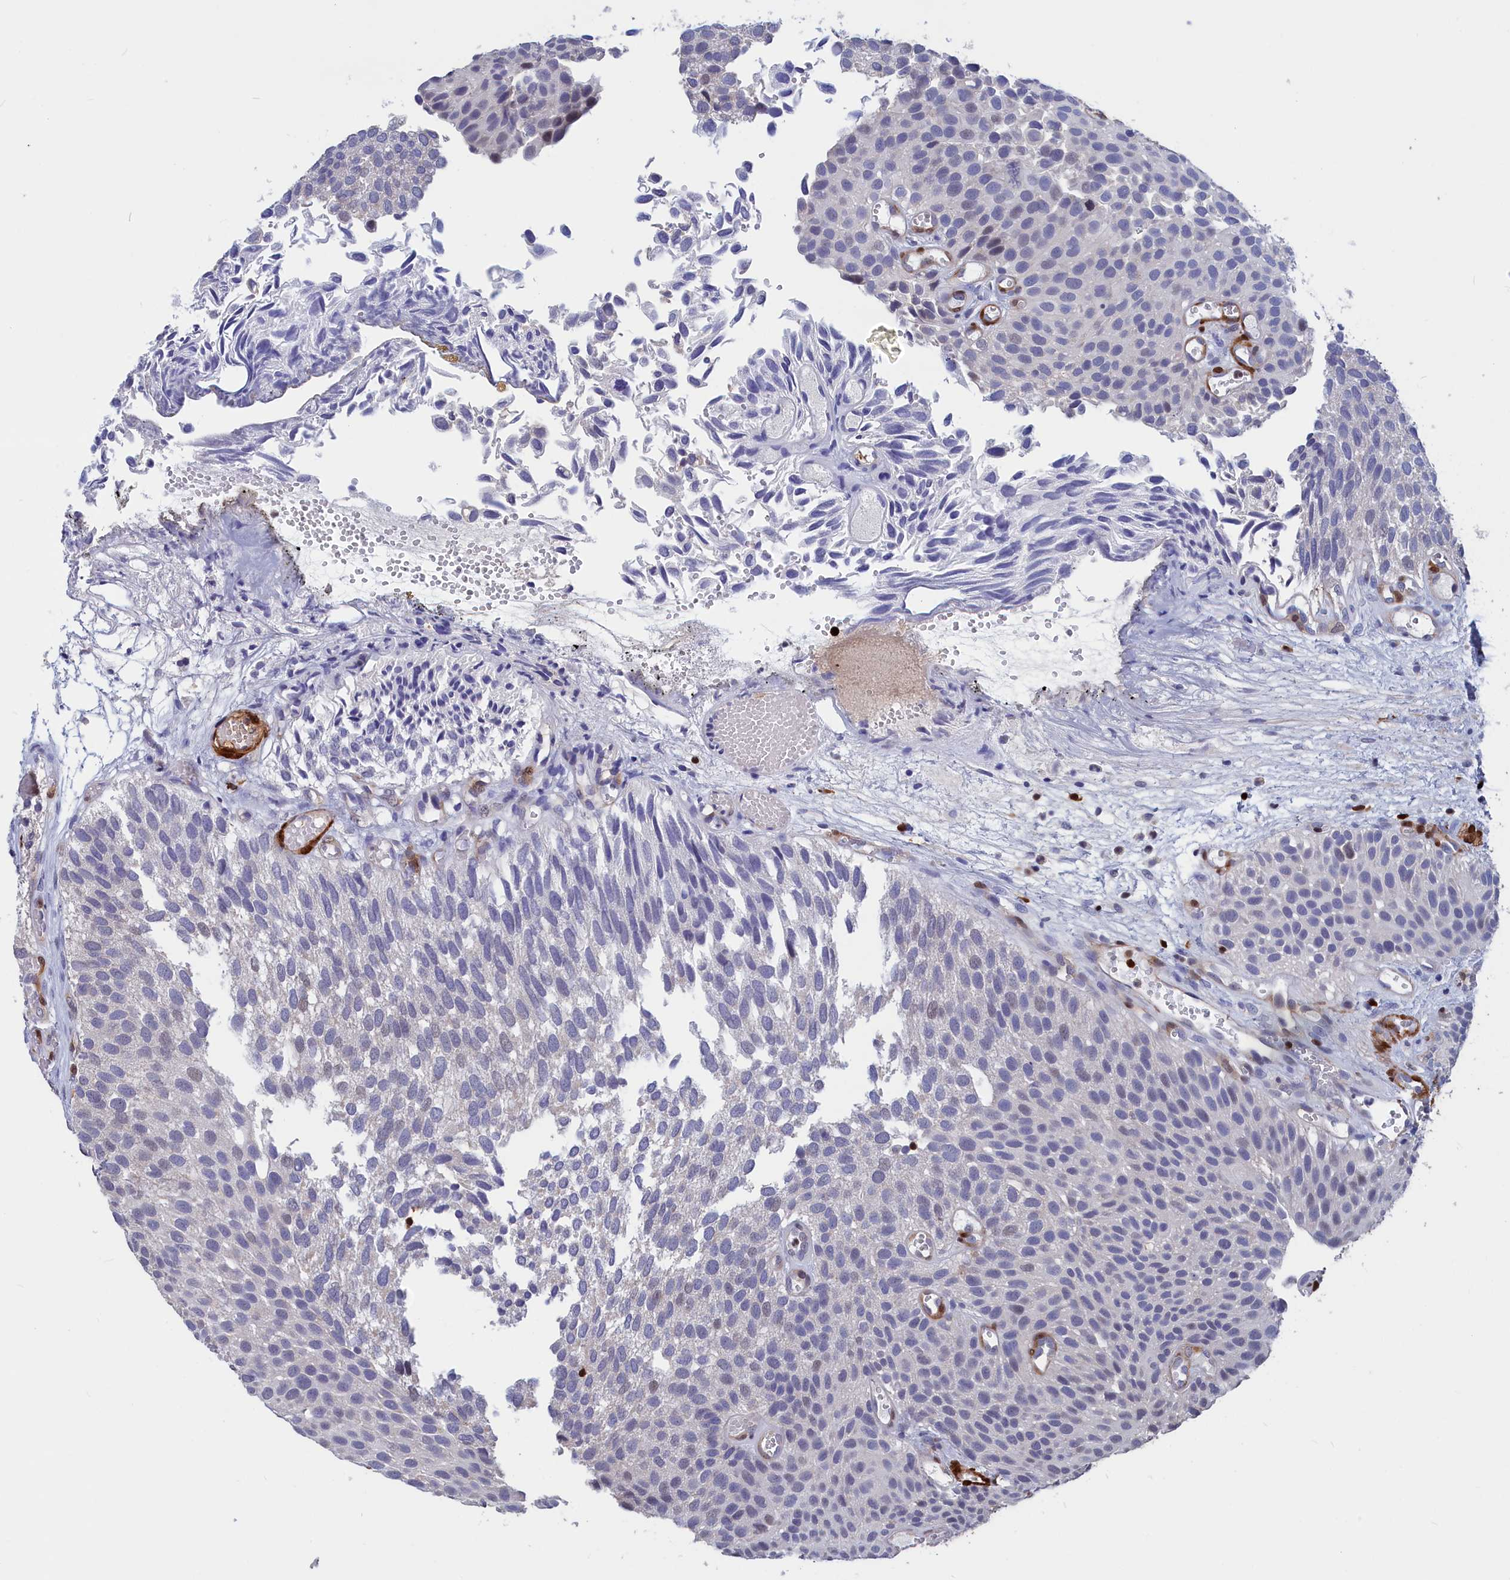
{"staining": {"intensity": "negative", "quantity": "none", "location": "none"}, "tissue": "urothelial cancer", "cell_type": "Tumor cells", "image_type": "cancer", "snomed": [{"axis": "morphology", "description": "Urothelial carcinoma, Low grade"}, {"axis": "topography", "description": "Urinary bladder"}], "caption": "High power microscopy micrograph of an immunohistochemistry (IHC) photomicrograph of urothelial cancer, revealing no significant positivity in tumor cells.", "gene": "CRIP1", "patient": {"sex": "male", "age": 89}}